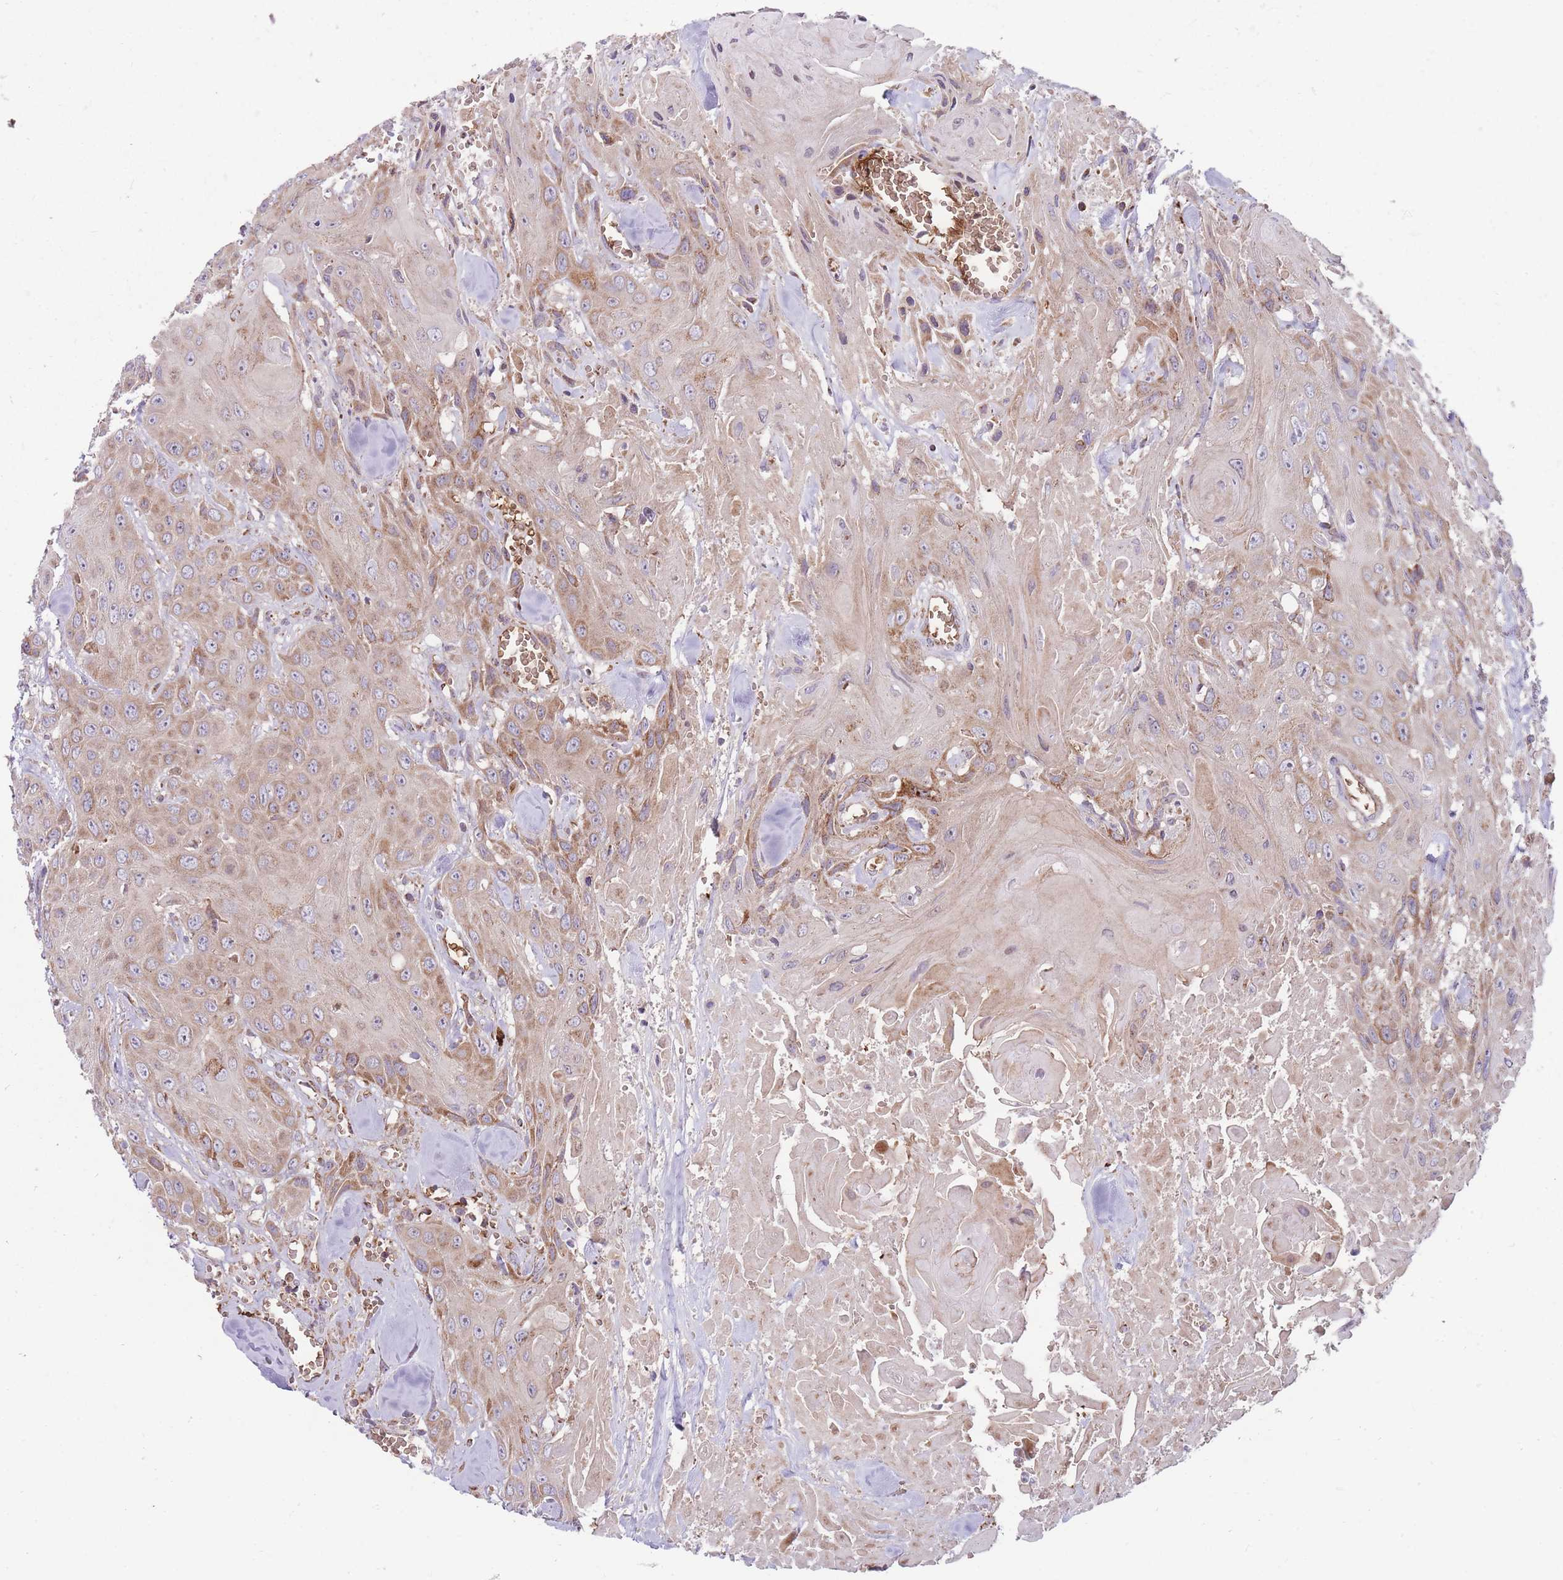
{"staining": {"intensity": "moderate", "quantity": "25%-75%", "location": "cytoplasmic/membranous"}, "tissue": "head and neck cancer", "cell_type": "Tumor cells", "image_type": "cancer", "snomed": [{"axis": "morphology", "description": "Squamous cell carcinoma, NOS"}, {"axis": "topography", "description": "Head-Neck"}], "caption": "High-magnification brightfield microscopy of squamous cell carcinoma (head and neck) stained with DAB (3,3'-diaminobenzidine) (brown) and counterstained with hematoxylin (blue). tumor cells exhibit moderate cytoplasmic/membranous expression is present in approximately25%-75% of cells. Using DAB (3,3'-diaminobenzidine) (brown) and hematoxylin (blue) stains, captured at high magnification using brightfield microscopy.", "gene": "ANKRD10", "patient": {"sex": "male", "age": 81}}